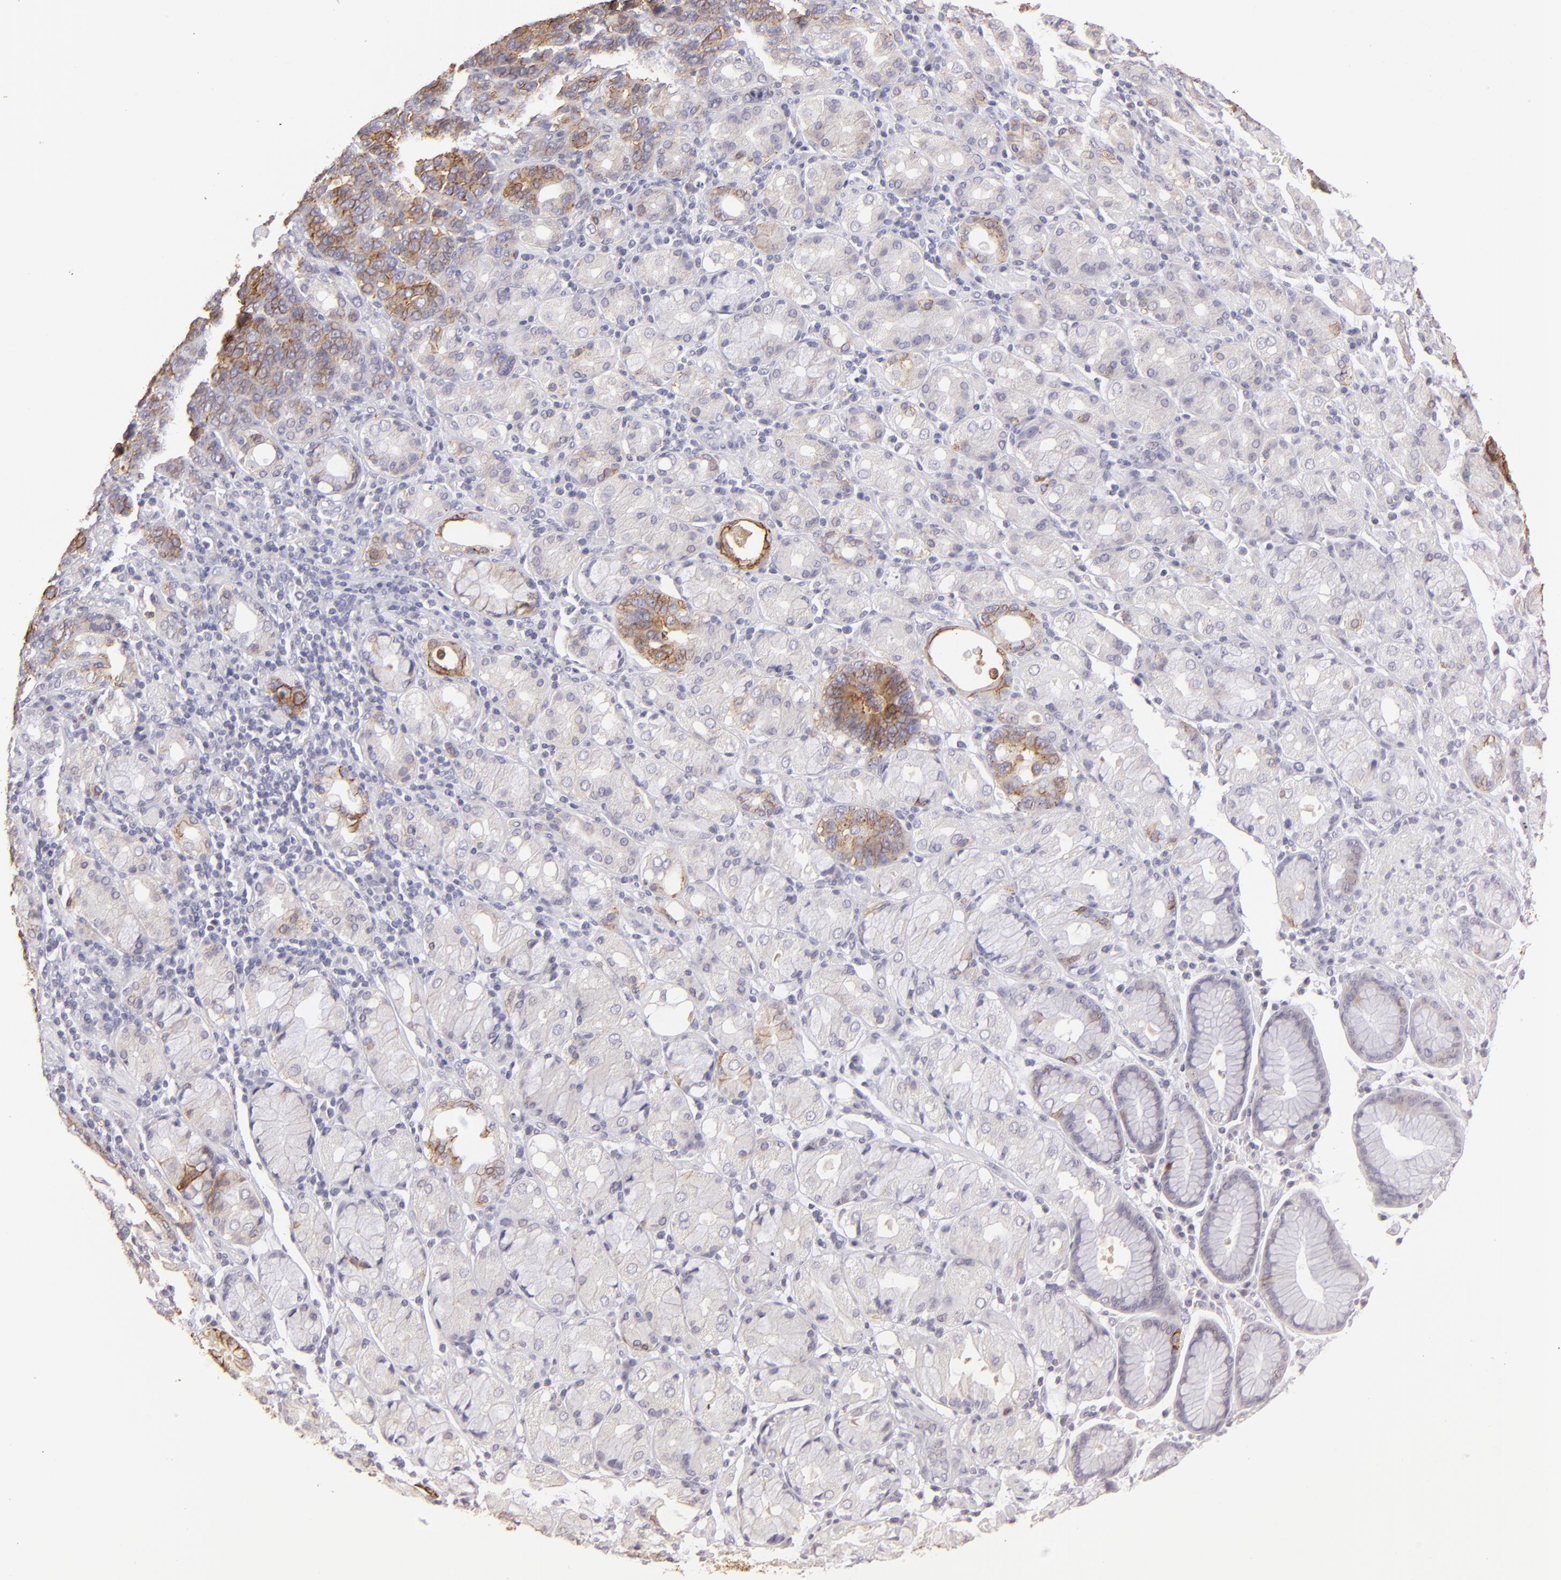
{"staining": {"intensity": "moderate", "quantity": ">75%", "location": "cytoplasmic/membranous"}, "tissue": "stomach cancer", "cell_type": "Tumor cells", "image_type": "cancer", "snomed": [{"axis": "morphology", "description": "Adenocarcinoma, NOS"}, {"axis": "topography", "description": "Stomach, upper"}], "caption": "Stomach adenocarcinoma tissue demonstrates moderate cytoplasmic/membranous positivity in about >75% of tumor cells", "gene": "CLDN4", "patient": {"sex": "male", "age": 71}}